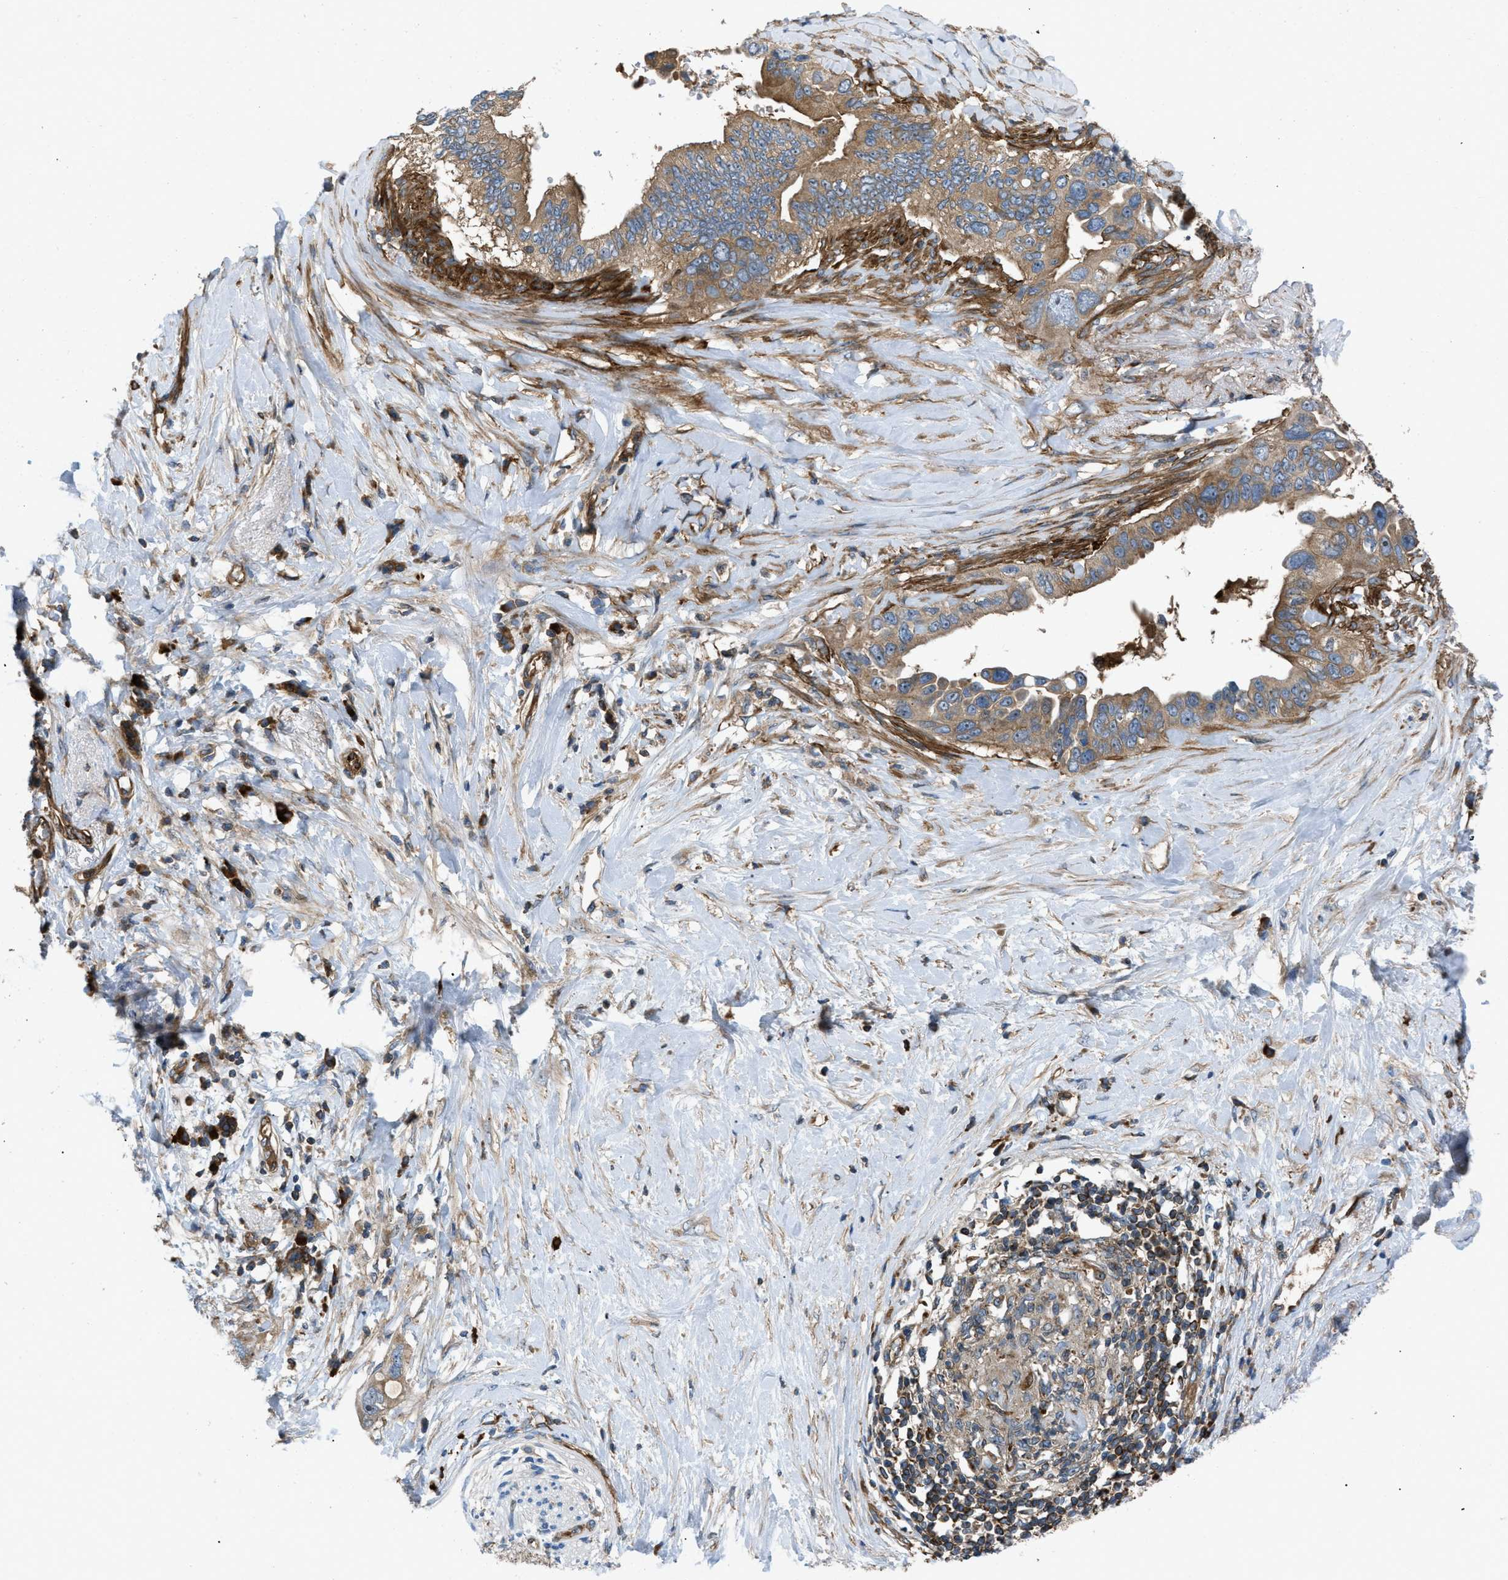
{"staining": {"intensity": "moderate", "quantity": ">75%", "location": "cytoplasmic/membranous"}, "tissue": "pancreatic cancer", "cell_type": "Tumor cells", "image_type": "cancer", "snomed": [{"axis": "morphology", "description": "Adenocarcinoma, NOS"}, {"axis": "topography", "description": "Pancreas"}], "caption": "Immunohistochemistry (IHC) photomicrograph of neoplastic tissue: human pancreatic cancer stained using immunohistochemistry (IHC) displays medium levels of moderate protein expression localized specifically in the cytoplasmic/membranous of tumor cells, appearing as a cytoplasmic/membranous brown color.", "gene": "ATP2A3", "patient": {"sex": "female", "age": 56}}